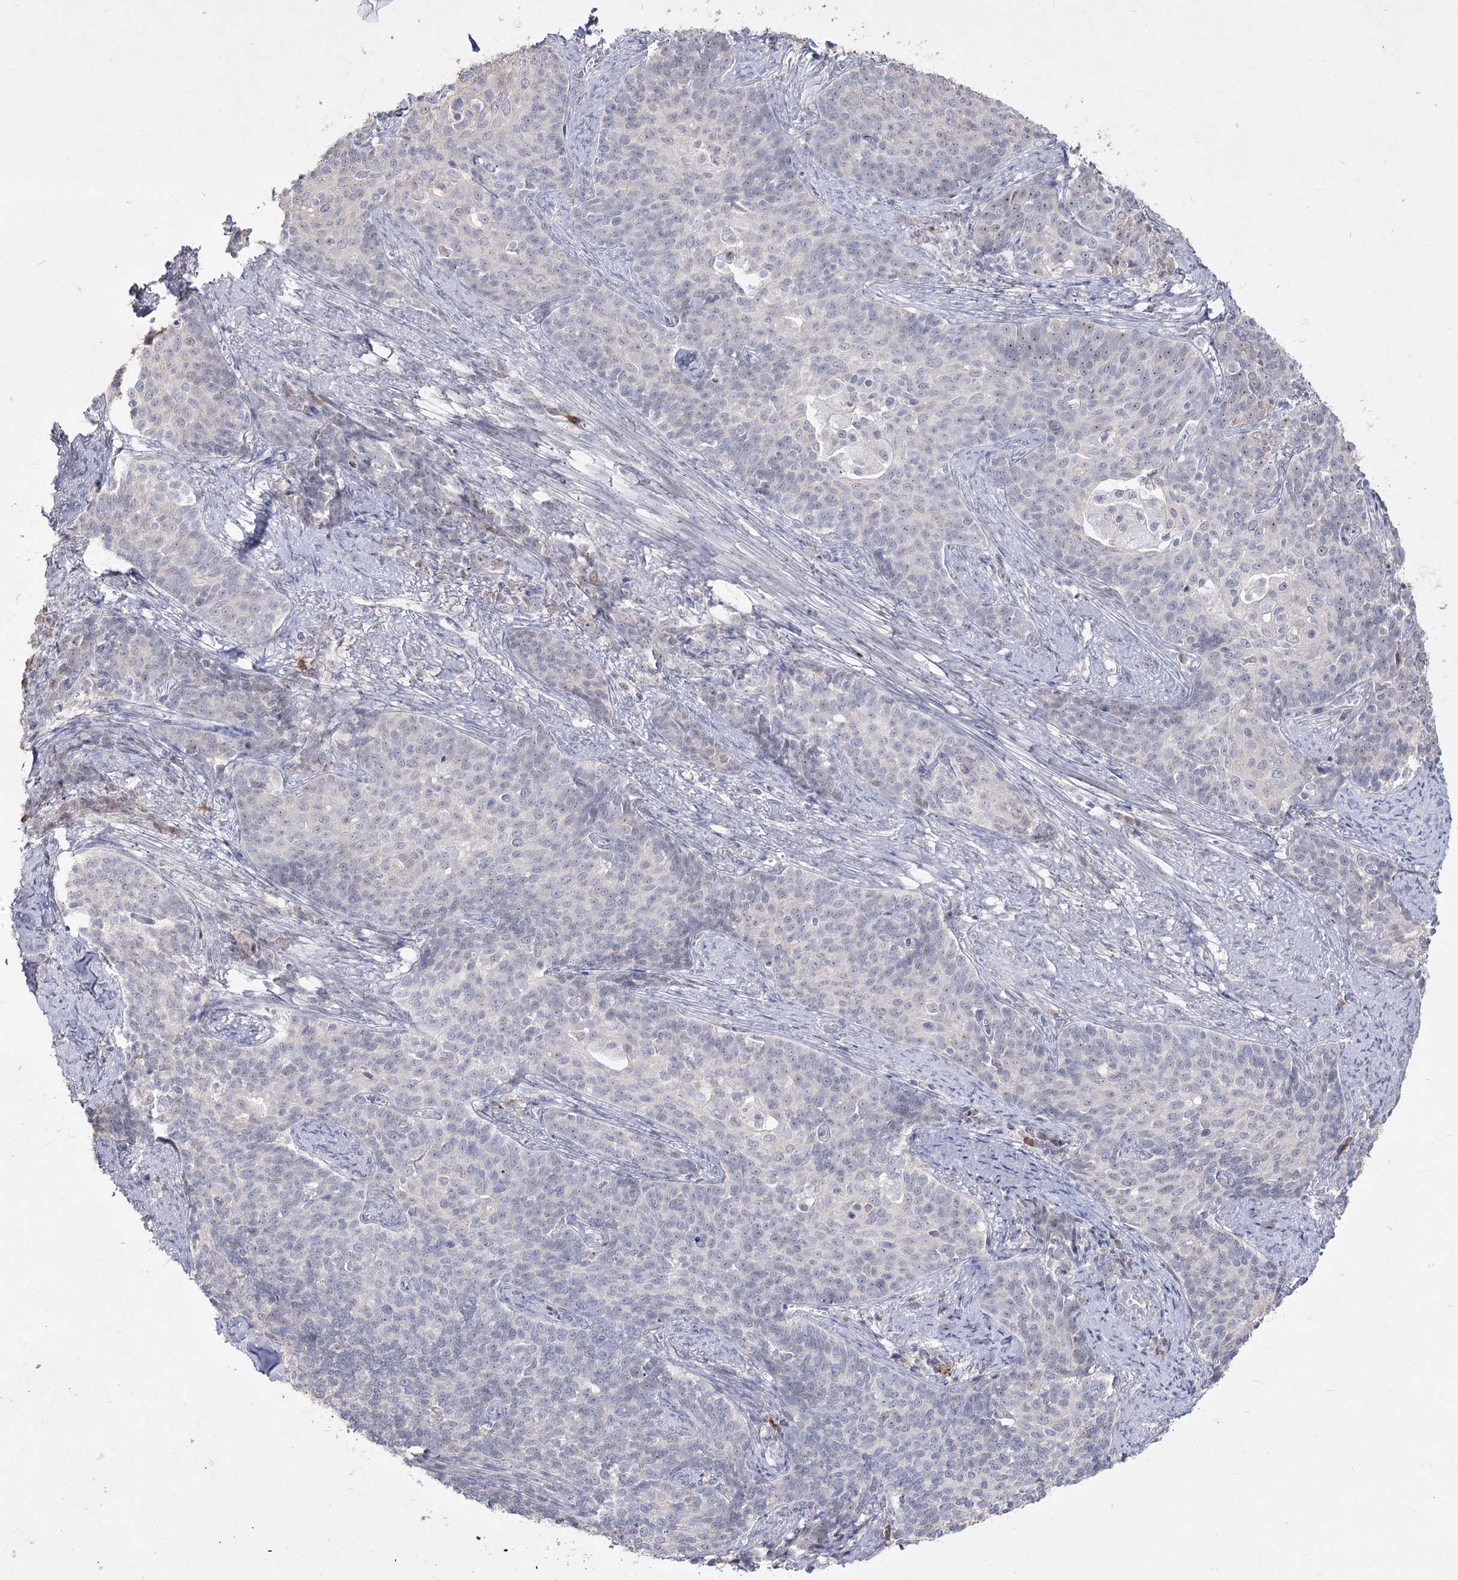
{"staining": {"intensity": "negative", "quantity": "none", "location": "none"}, "tissue": "cervical cancer", "cell_type": "Tumor cells", "image_type": "cancer", "snomed": [{"axis": "morphology", "description": "Squamous cell carcinoma, NOS"}, {"axis": "topography", "description": "Cervix"}], "caption": "Image shows no significant protein expression in tumor cells of cervical squamous cell carcinoma.", "gene": "DDX50", "patient": {"sex": "female", "age": 39}}